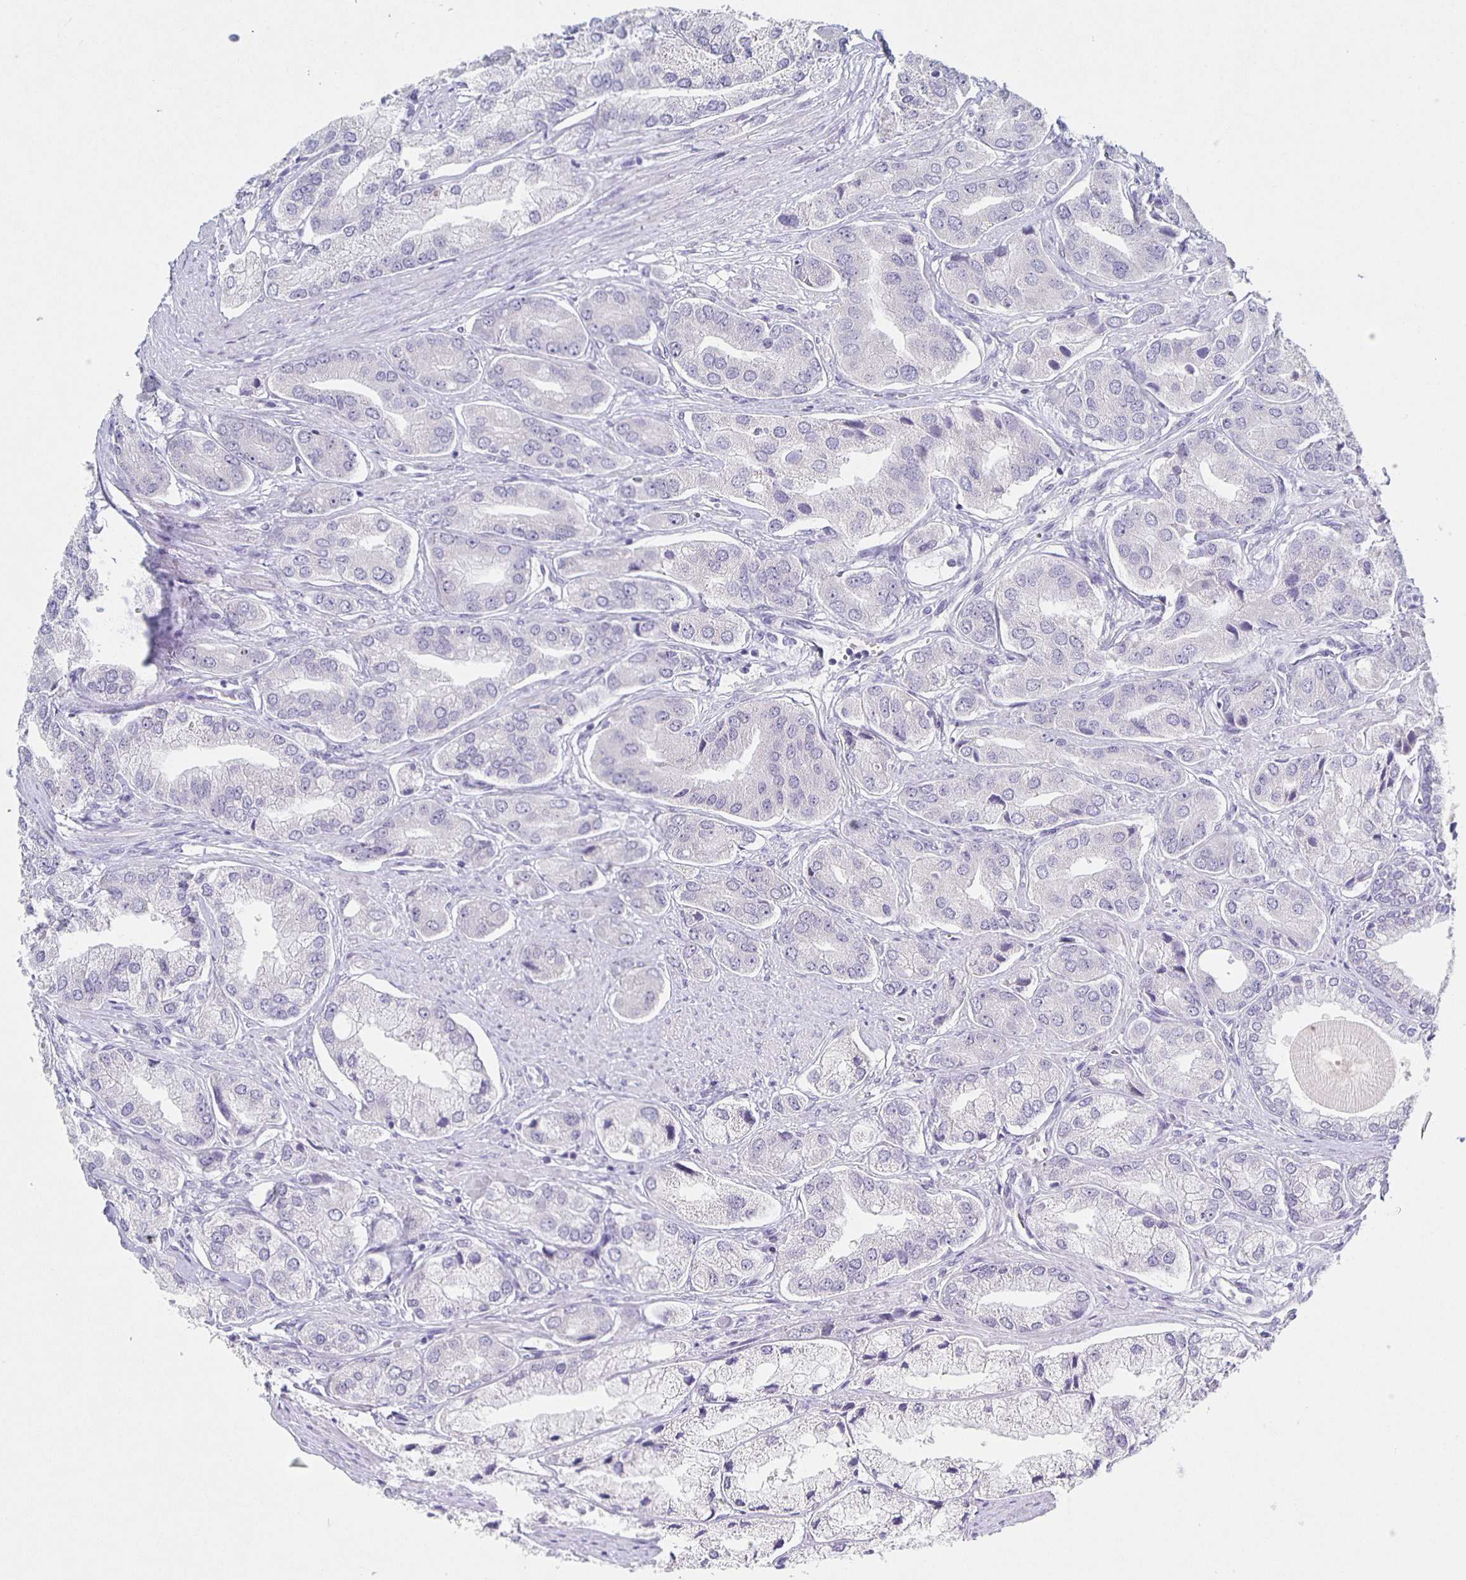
{"staining": {"intensity": "negative", "quantity": "none", "location": "none"}, "tissue": "prostate cancer", "cell_type": "Tumor cells", "image_type": "cancer", "snomed": [{"axis": "morphology", "description": "Adenocarcinoma, Low grade"}, {"axis": "topography", "description": "Prostate"}], "caption": "There is no significant staining in tumor cells of prostate cancer. (IHC, brightfield microscopy, high magnification).", "gene": "CARNS1", "patient": {"sex": "male", "age": 69}}